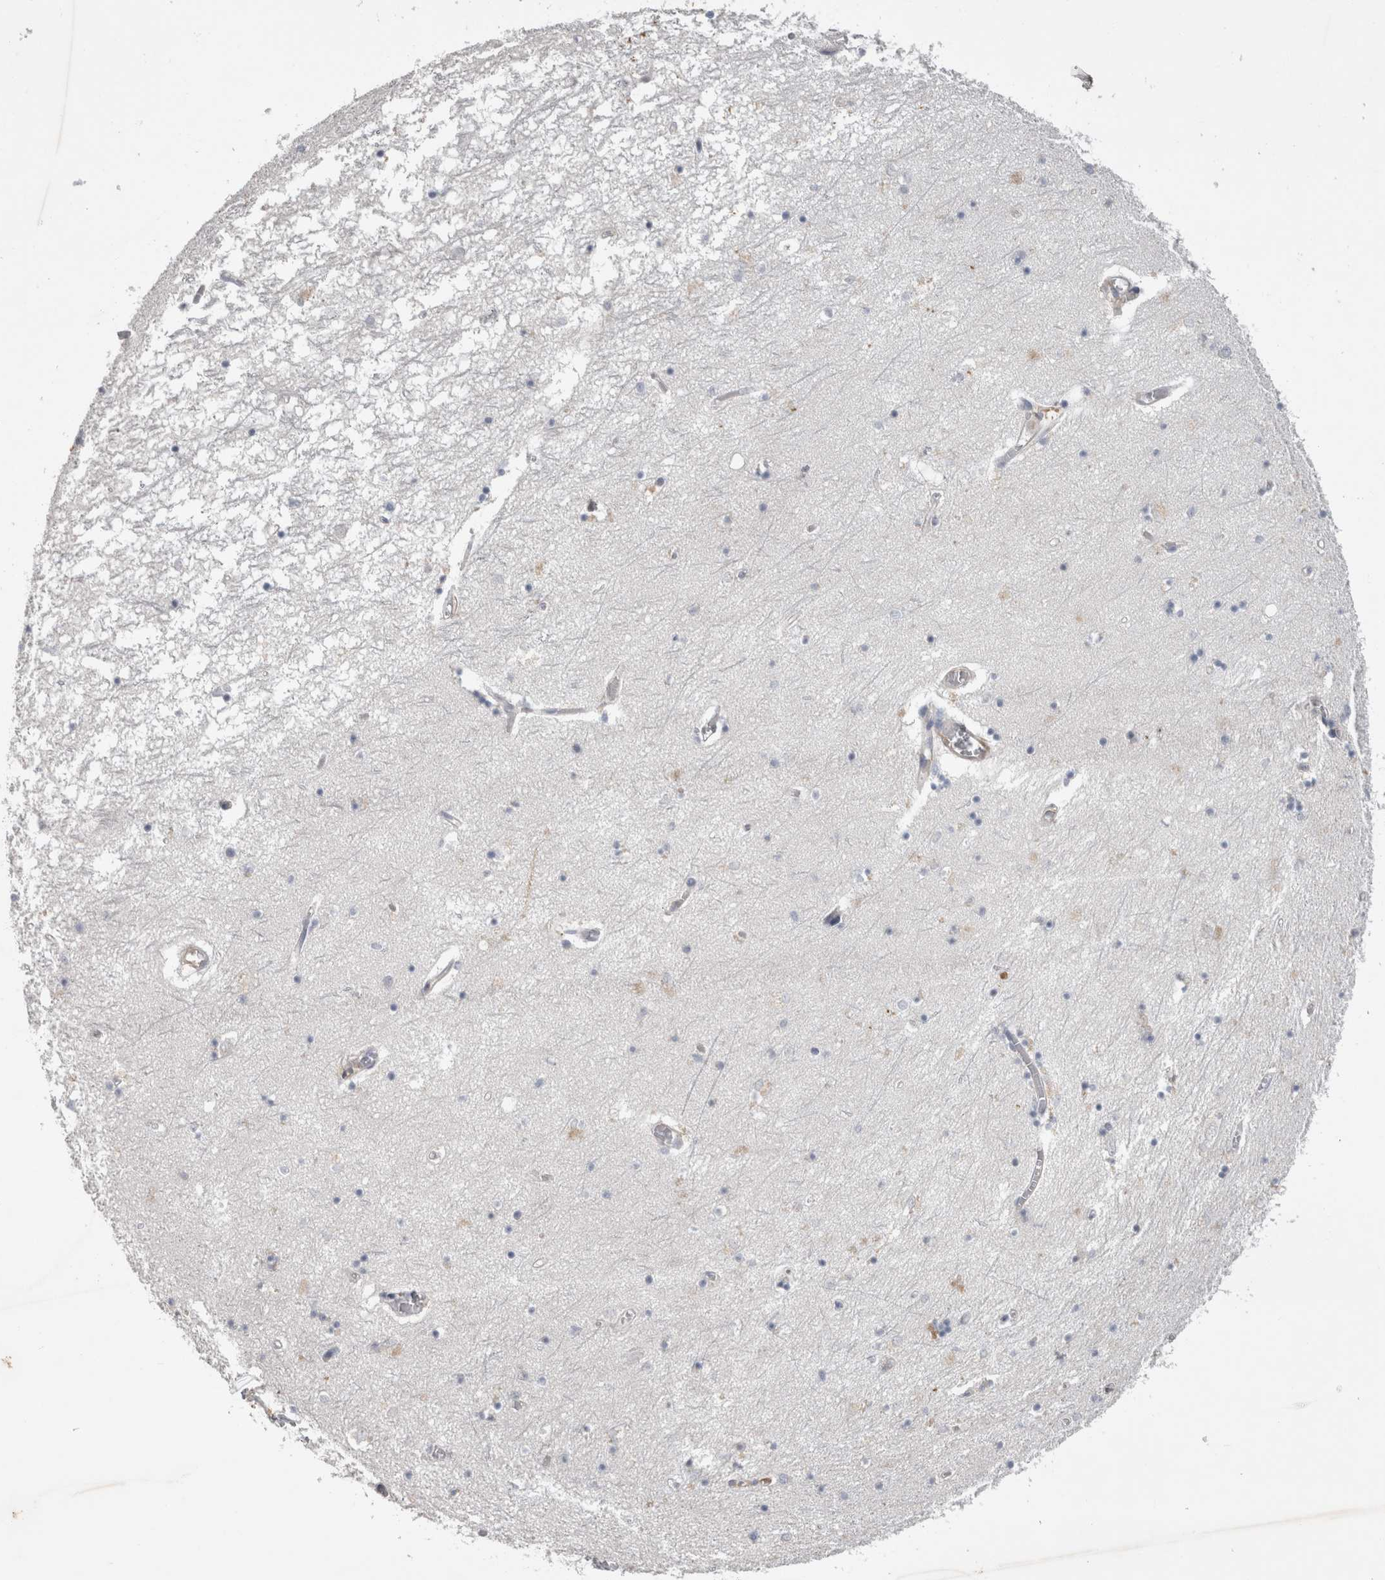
{"staining": {"intensity": "negative", "quantity": "none", "location": "none"}, "tissue": "hippocampus", "cell_type": "Glial cells", "image_type": "normal", "snomed": [{"axis": "morphology", "description": "Normal tissue, NOS"}, {"axis": "topography", "description": "Hippocampus"}], "caption": "IHC histopathology image of unremarkable hippocampus: hippocampus stained with DAB (3,3'-diaminobenzidine) exhibits no significant protein positivity in glial cells.", "gene": "STRADB", "patient": {"sex": "male", "age": 70}}